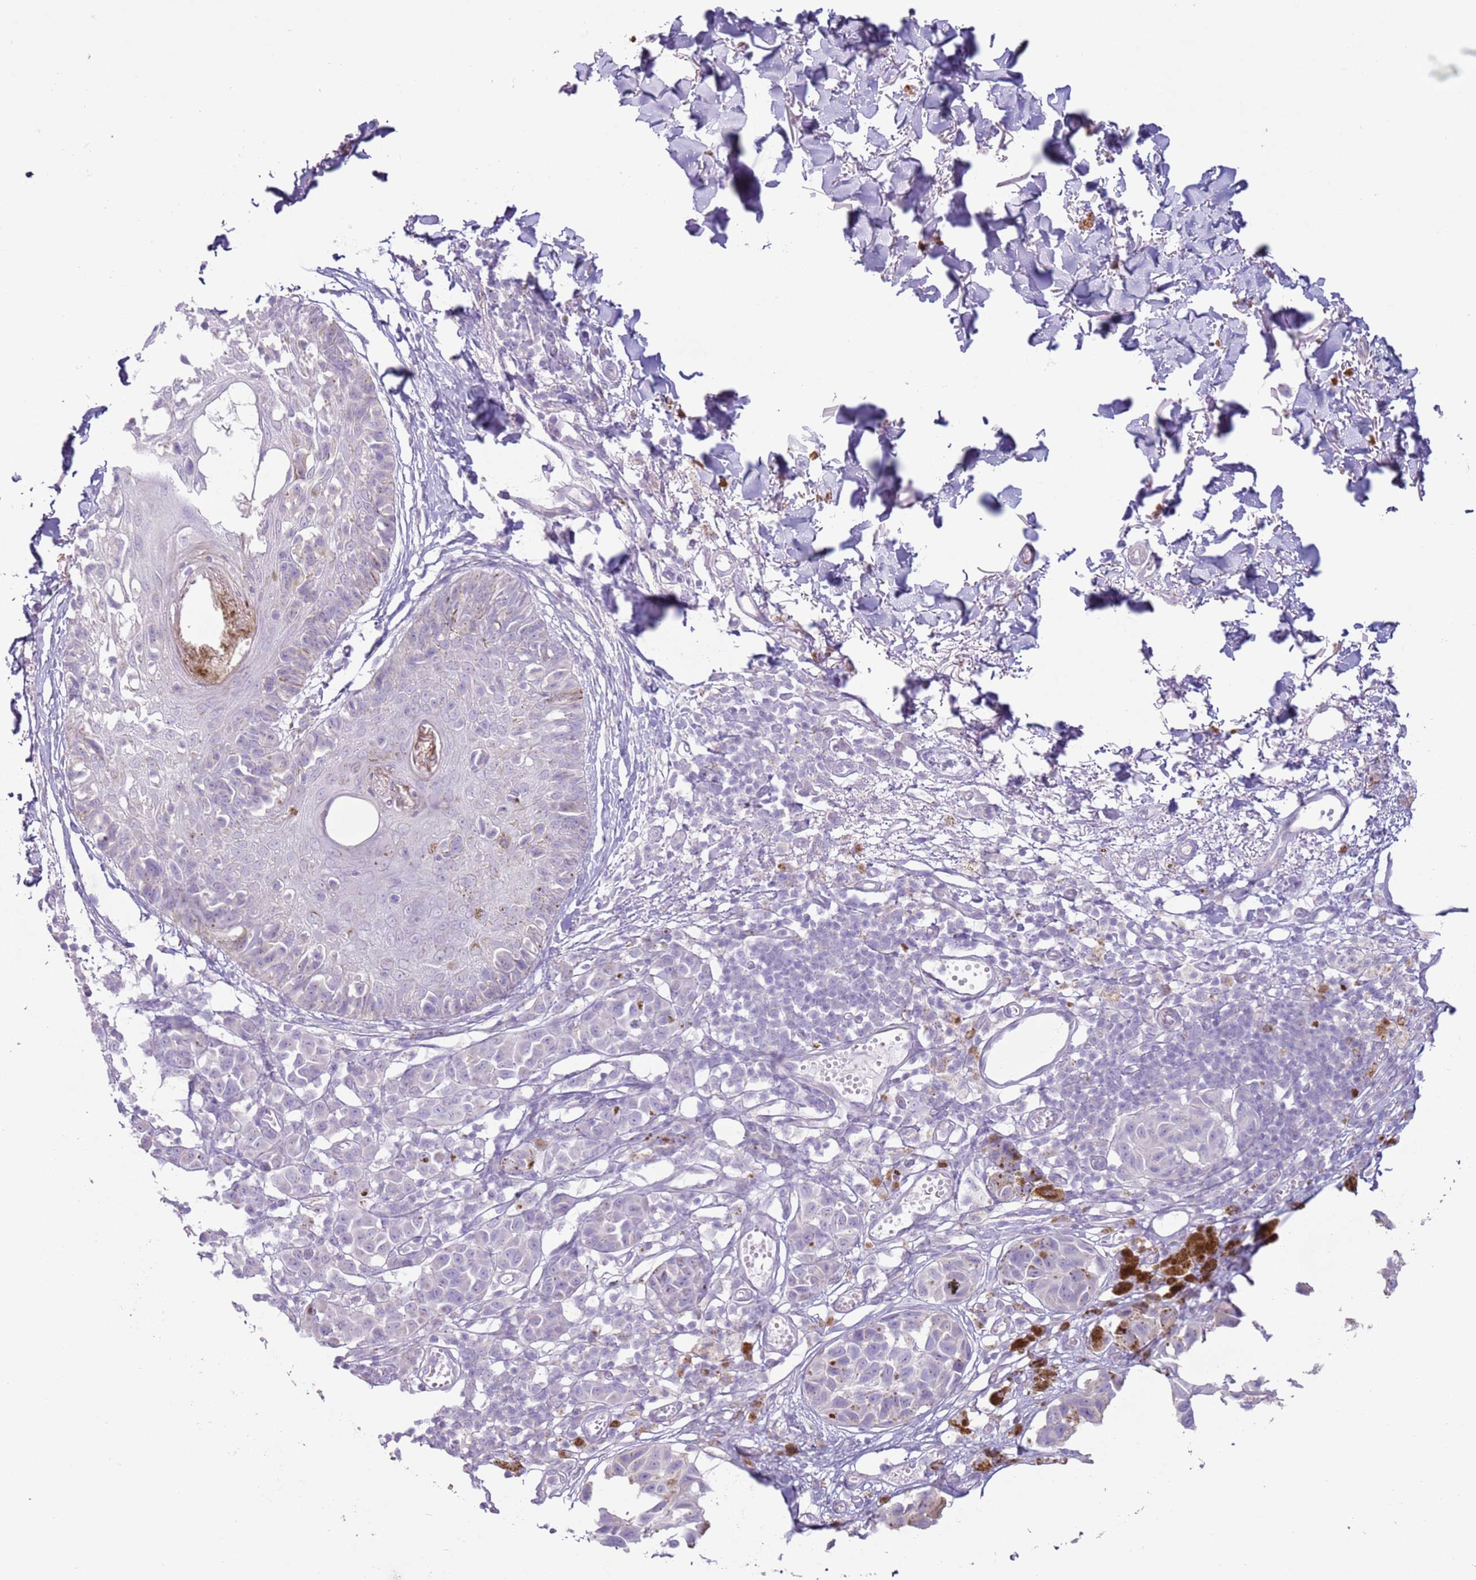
{"staining": {"intensity": "negative", "quantity": "none", "location": "none"}, "tissue": "melanoma", "cell_type": "Tumor cells", "image_type": "cancer", "snomed": [{"axis": "morphology", "description": "Malignant melanoma, NOS"}, {"axis": "topography", "description": "Skin"}], "caption": "High power microscopy photomicrograph of an immunohistochemistry photomicrograph of malignant melanoma, revealing no significant positivity in tumor cells. (DAB IHC, high magnification).", "gene": "ZNF239", "patient": {"sex": "male", "age": 73}}